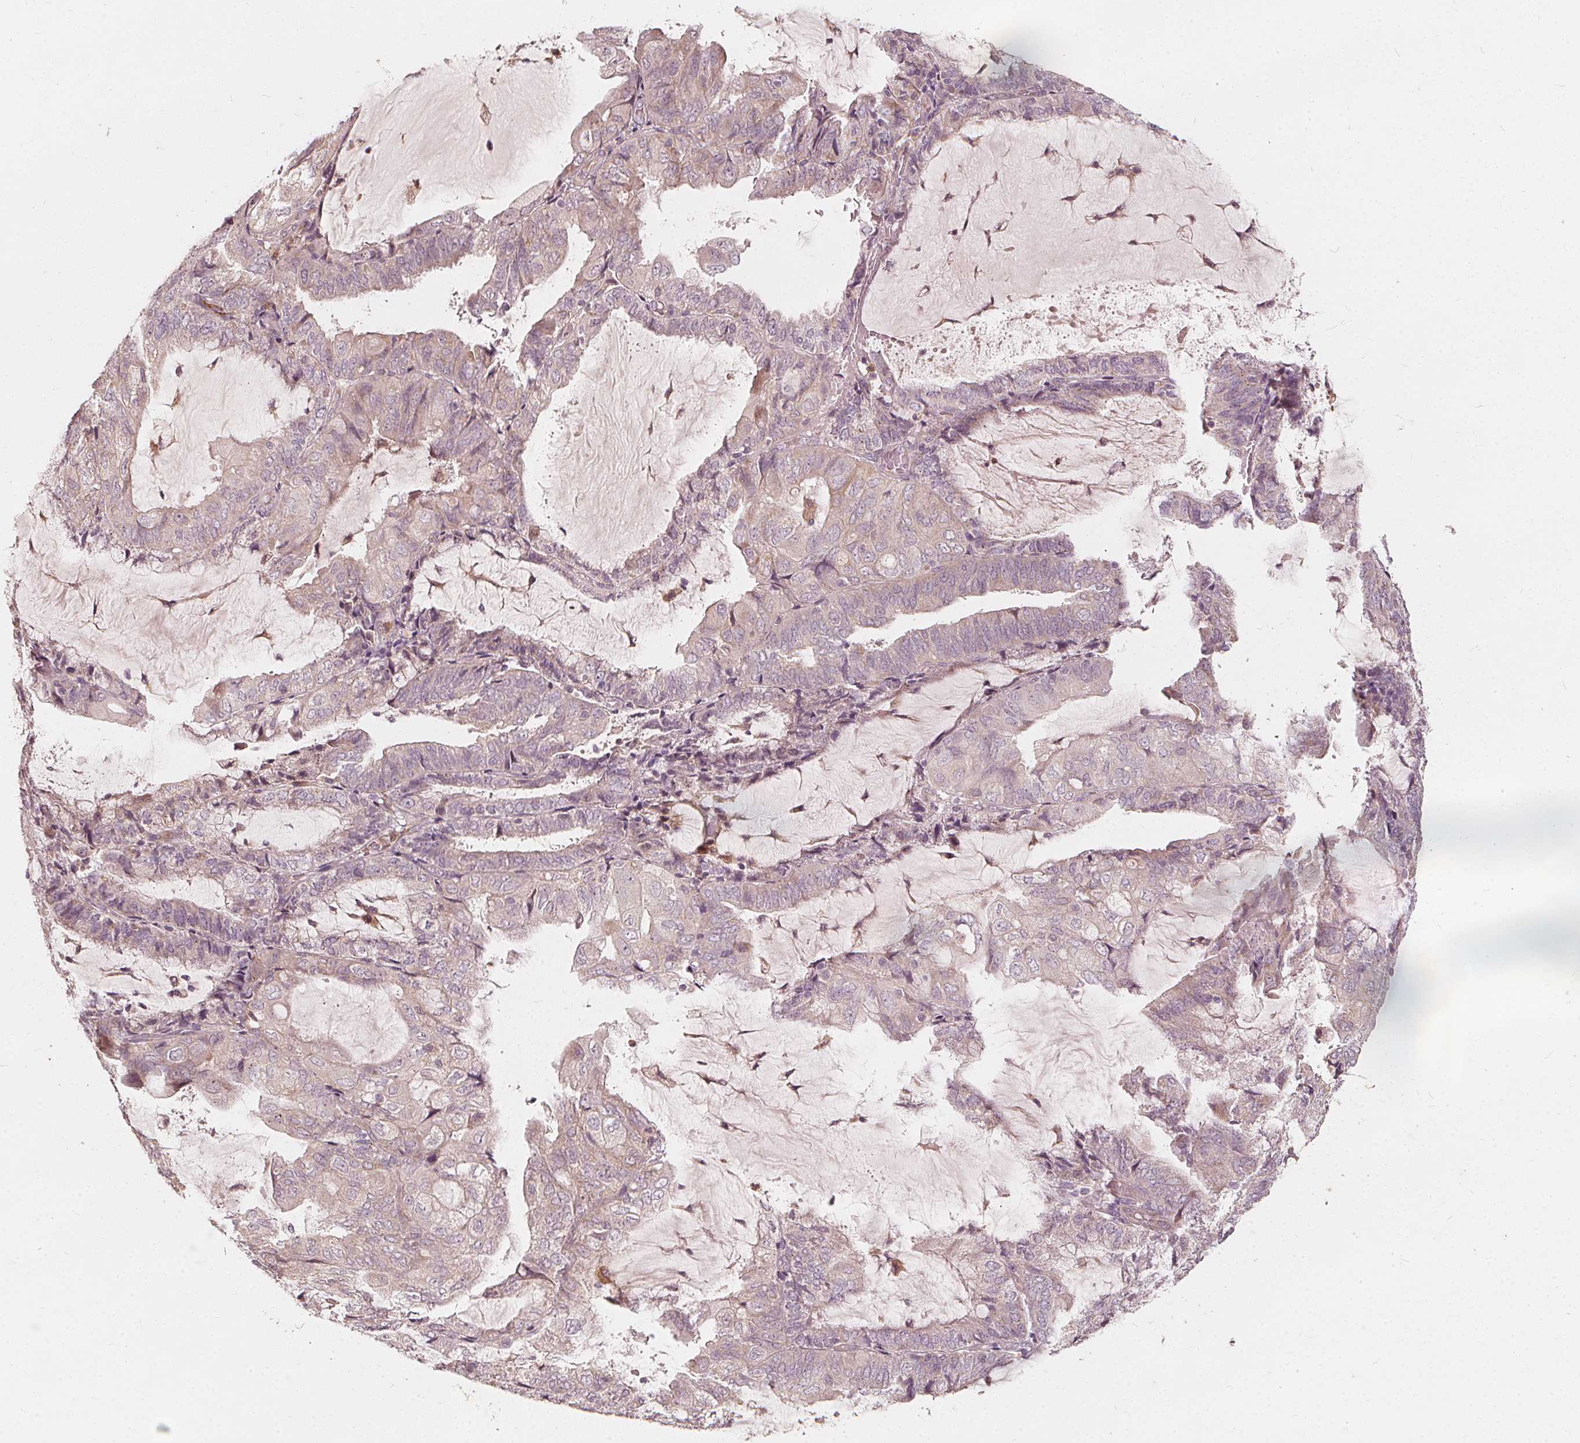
{"staining": {"intensity": "negative", "quantity": "none", "location": "none"}, "tissue": "endometrial cancer", "cell_type": "Tumor cells", "image_type": "cancer", "snomed": [{"axis": "morphology", "description": "Adenocarcinoma, NOS"}, {"axis": "topography", "description": "Endometrium"}], "caption": "Immunohistochemistry (IHC) of human endometrial adenocarcinoma reveals no positivity in tumor cells.", "gene": "NPC1L1", "patient": {"sex": "female", "age": 81}}